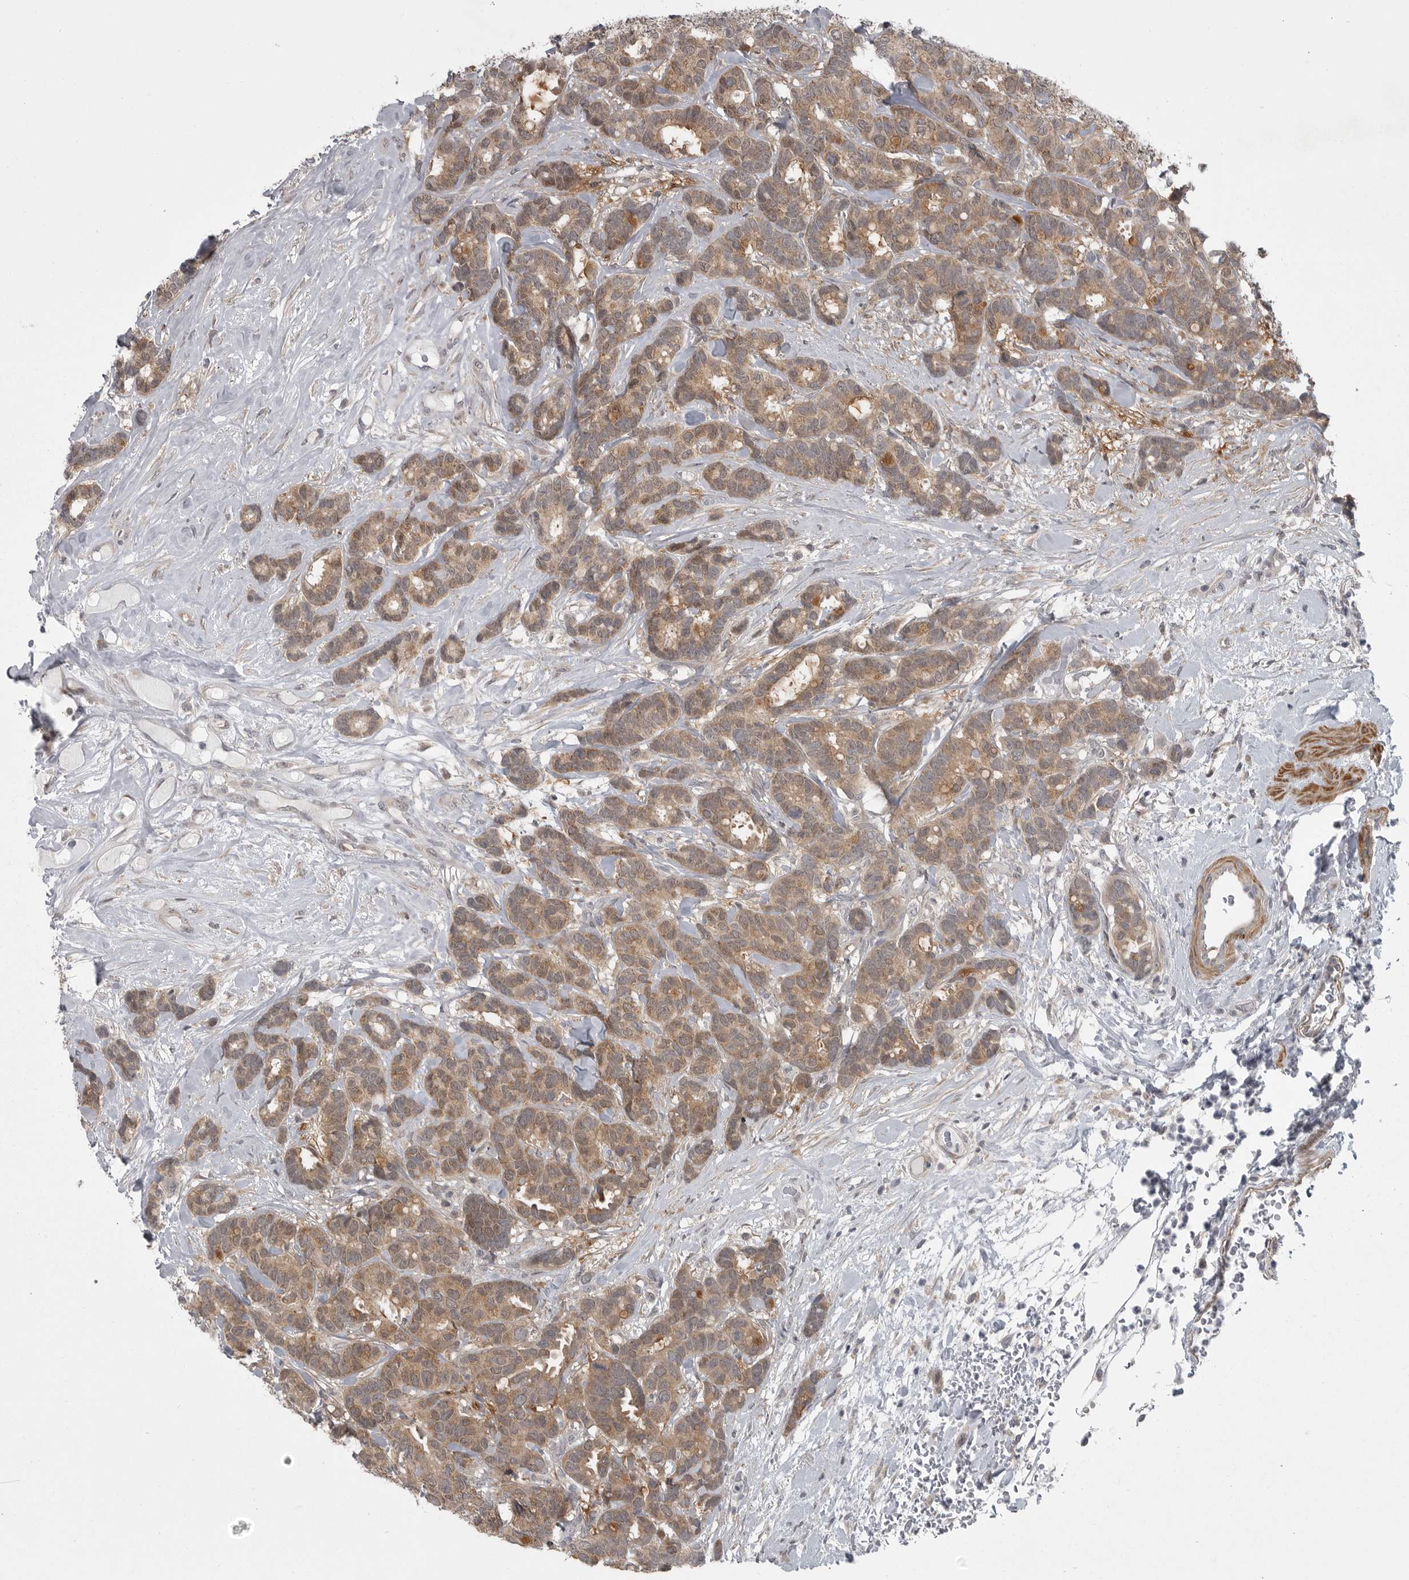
{"staining": {"intensity": "moderate", "quantity": ">75%", "location": "cytoplasmic/membranous"}, "tissue": "breast cancer", "cell_type": "Tumor cells", "image_type": "cancer", "snomed": [{"axis": "morphology", "description": "Duct carcinoma"}, {"axis": "topography", "description": "Breast"}], "caption": "A brown stain highlights moderate cytoplasmic/membranous positivity of a protein in human breast cancer (intraductal carcinoma) tumor cells.", "gene": "PPP1R9A", "patient": {"sex": "female", "age": 87}}